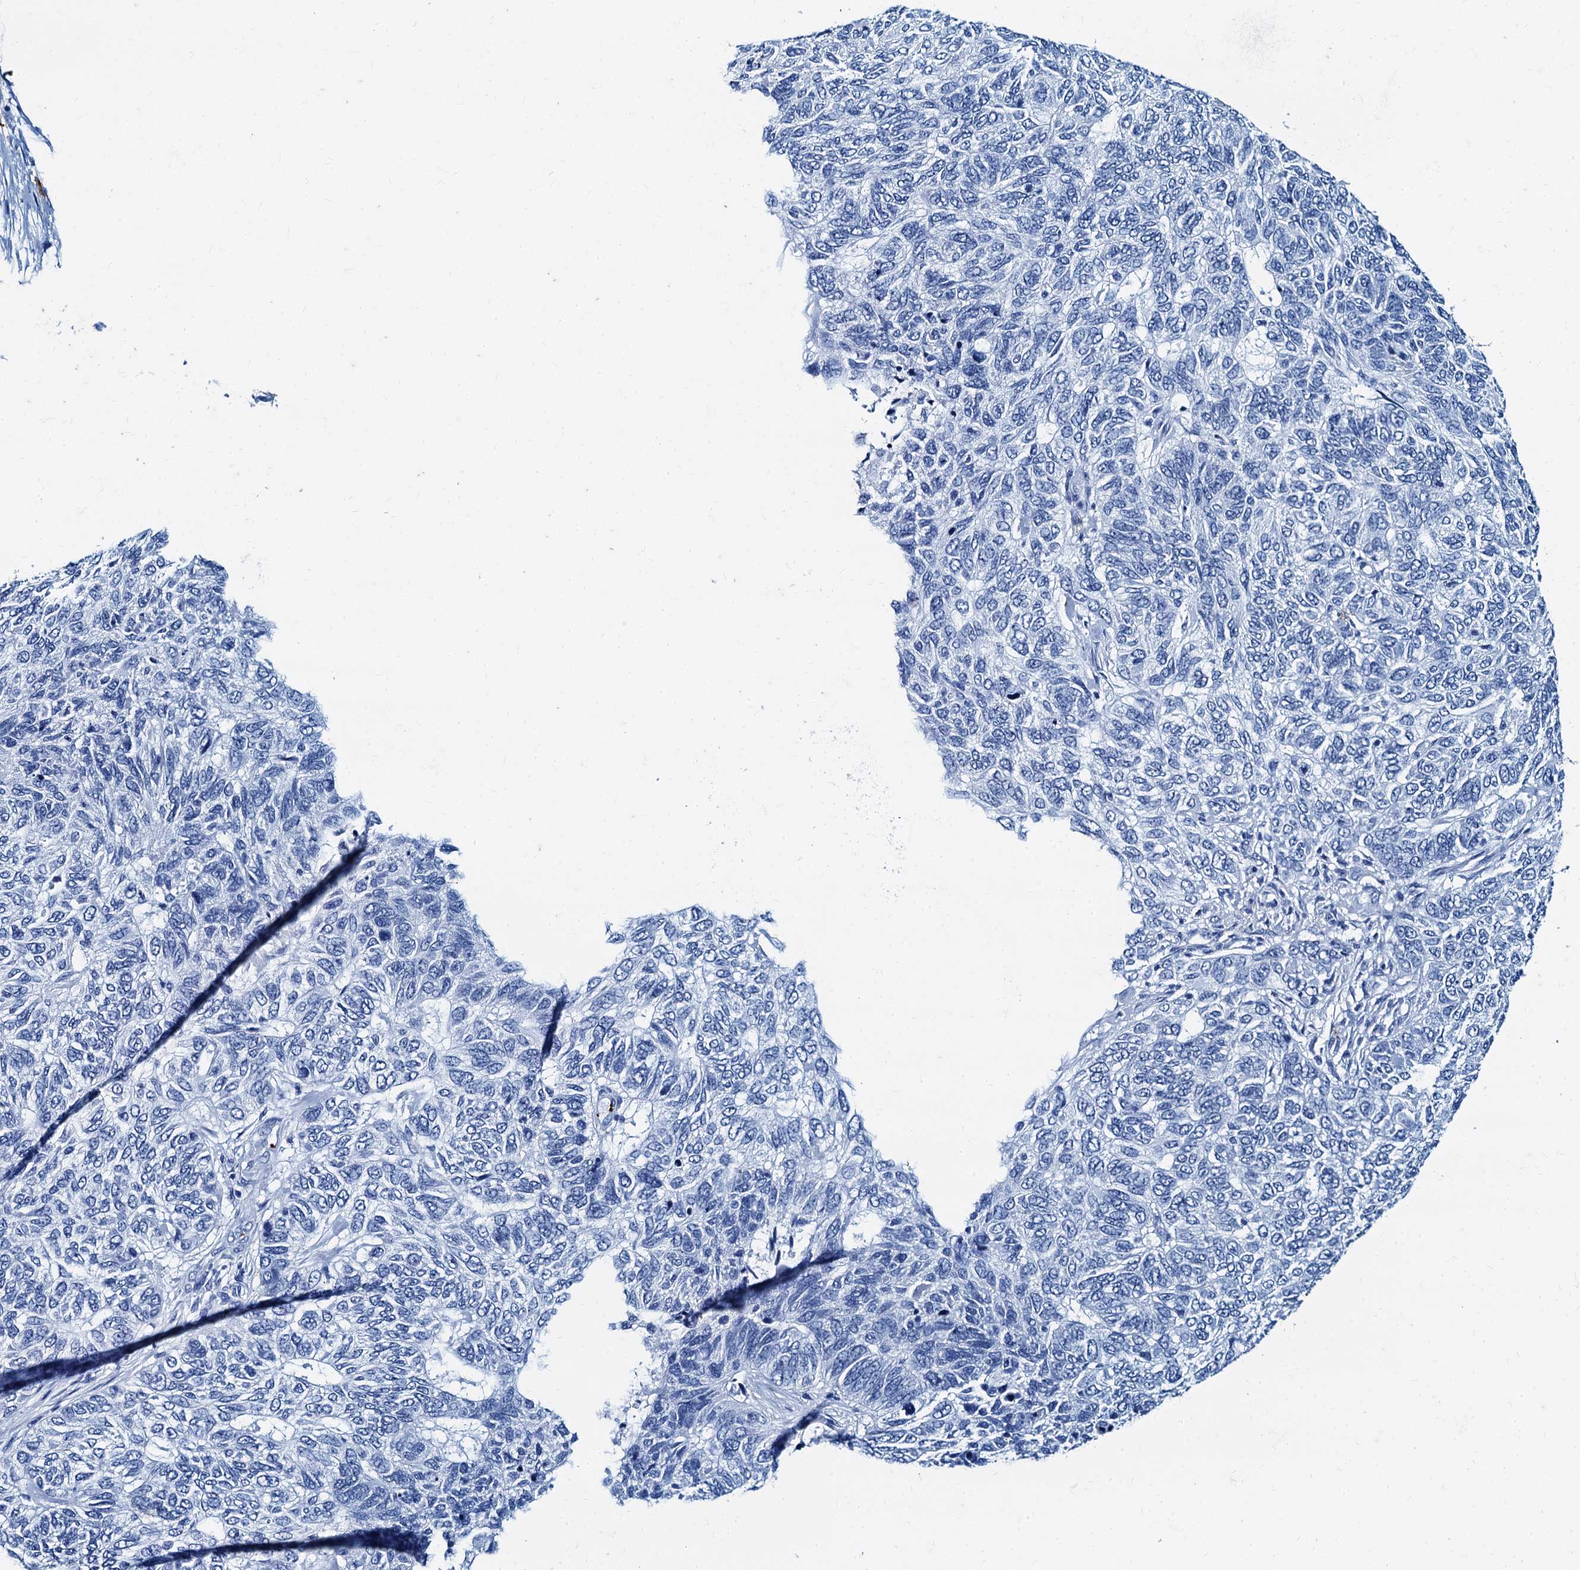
{"staining": {"intensity": "negative", "quantity": "none", "location": "none"}, "tissue": "skin cancer", "cell_type": "Tumor cells", "image_type": "cancer", "snomed": [{"axis": "morphology", "description": "Basal cell carcinoma"}, {"axis": "topography", "description": "Skin"}], "caption": "Tumor cells show no significant positivity in skin cancer.", "gene": "CAVIN2", "patient": {"sex": "female", "age": 65}}